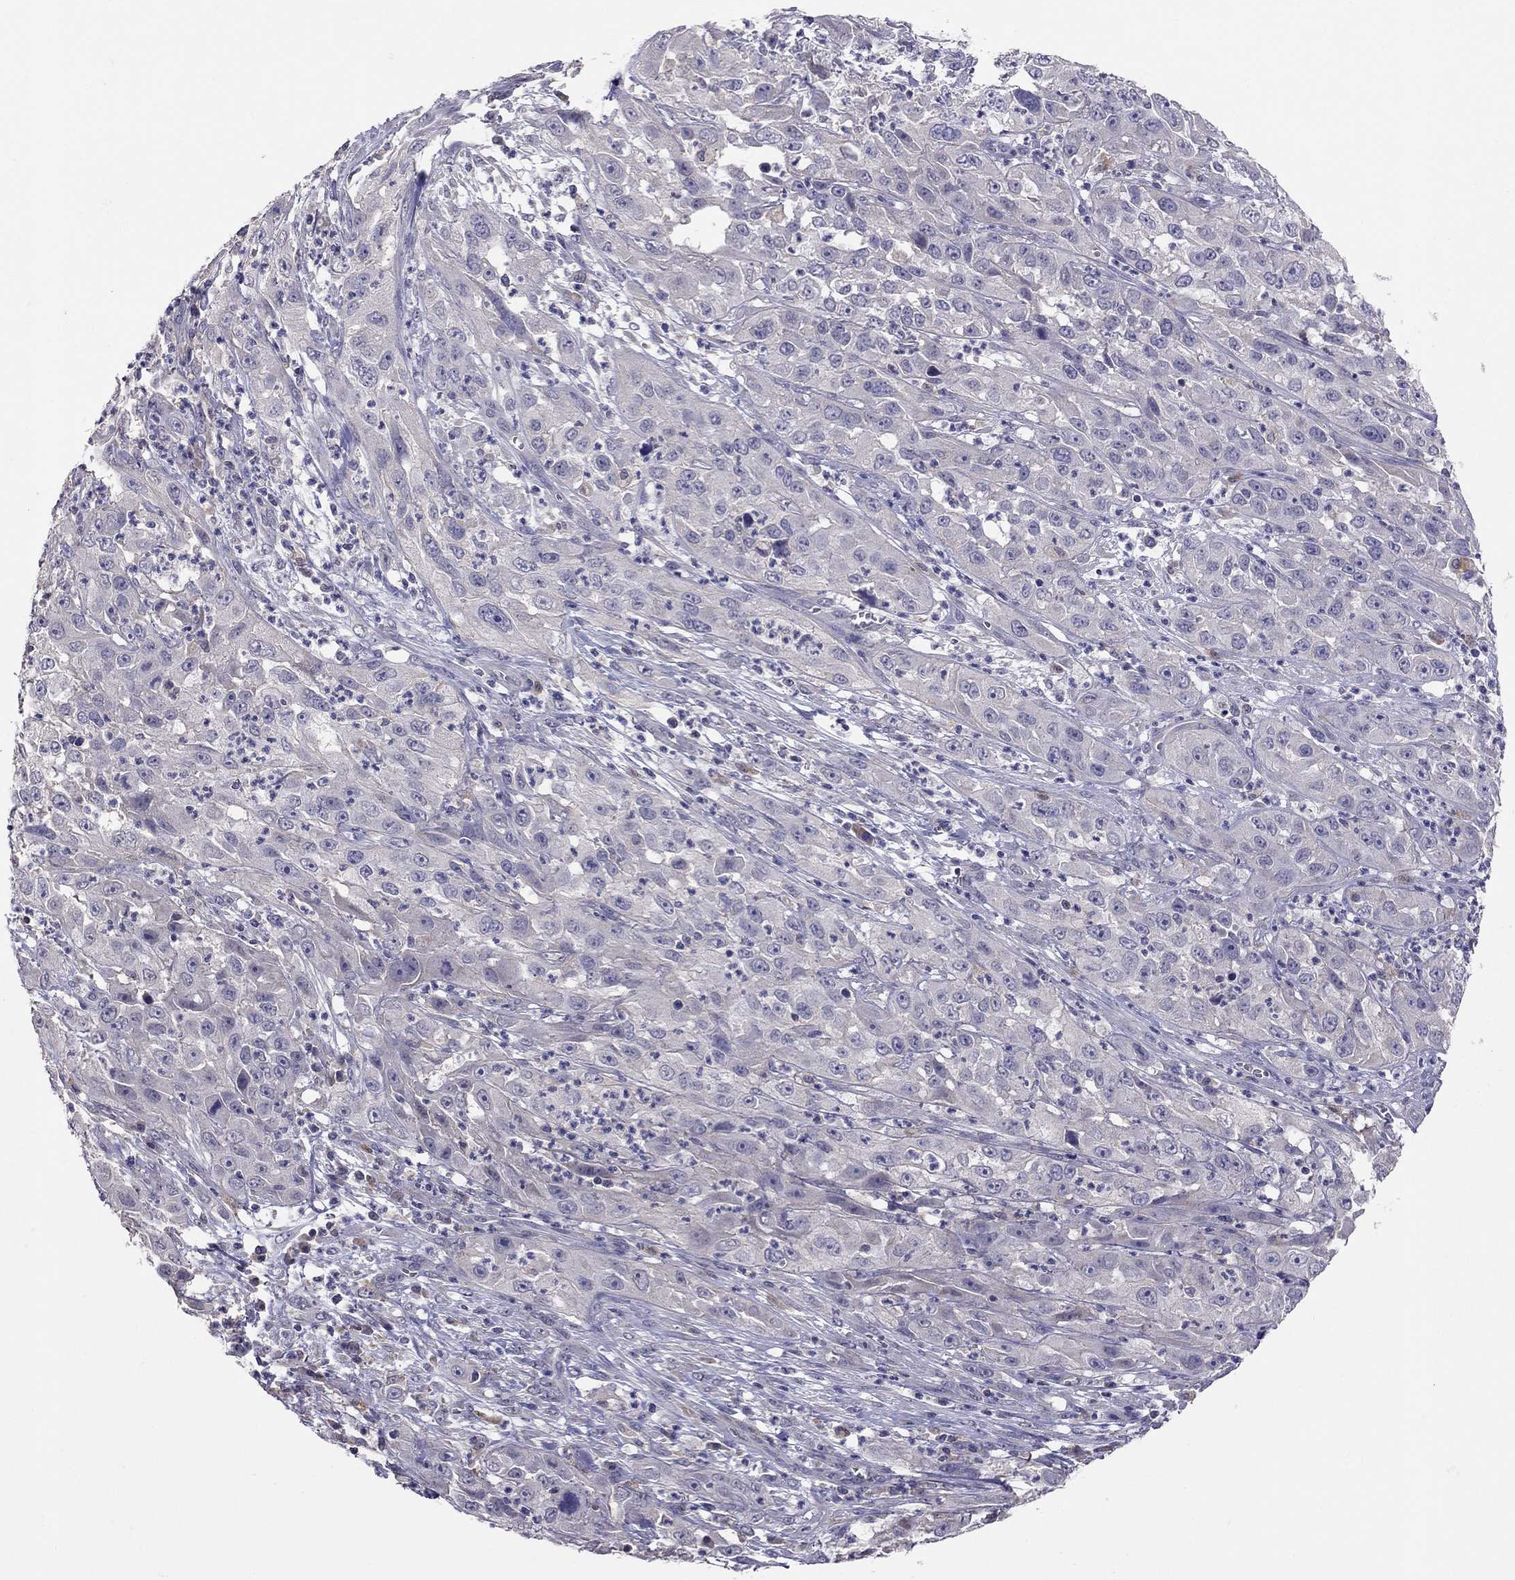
{"staining": {"intensity": "negative", "quantity": "none", "location": "none"}, "tissue": "cervical cancer", "cell_type": "Tumor cells", "image_type": "cancer", "snomed": [{"axis": "morphology", "description": "Squamous cell carcinoma, NOS"}, {"axis": "topography", "description": "Cervix"}], "caption": "This is a photomicrograph of immunohistochemistry (IHC) staining of cervical squamous cell carcinoma, which shows no expression in tumor cells.", "gene": "RTP5", "patient": {"sex": "female", "age": 32}}